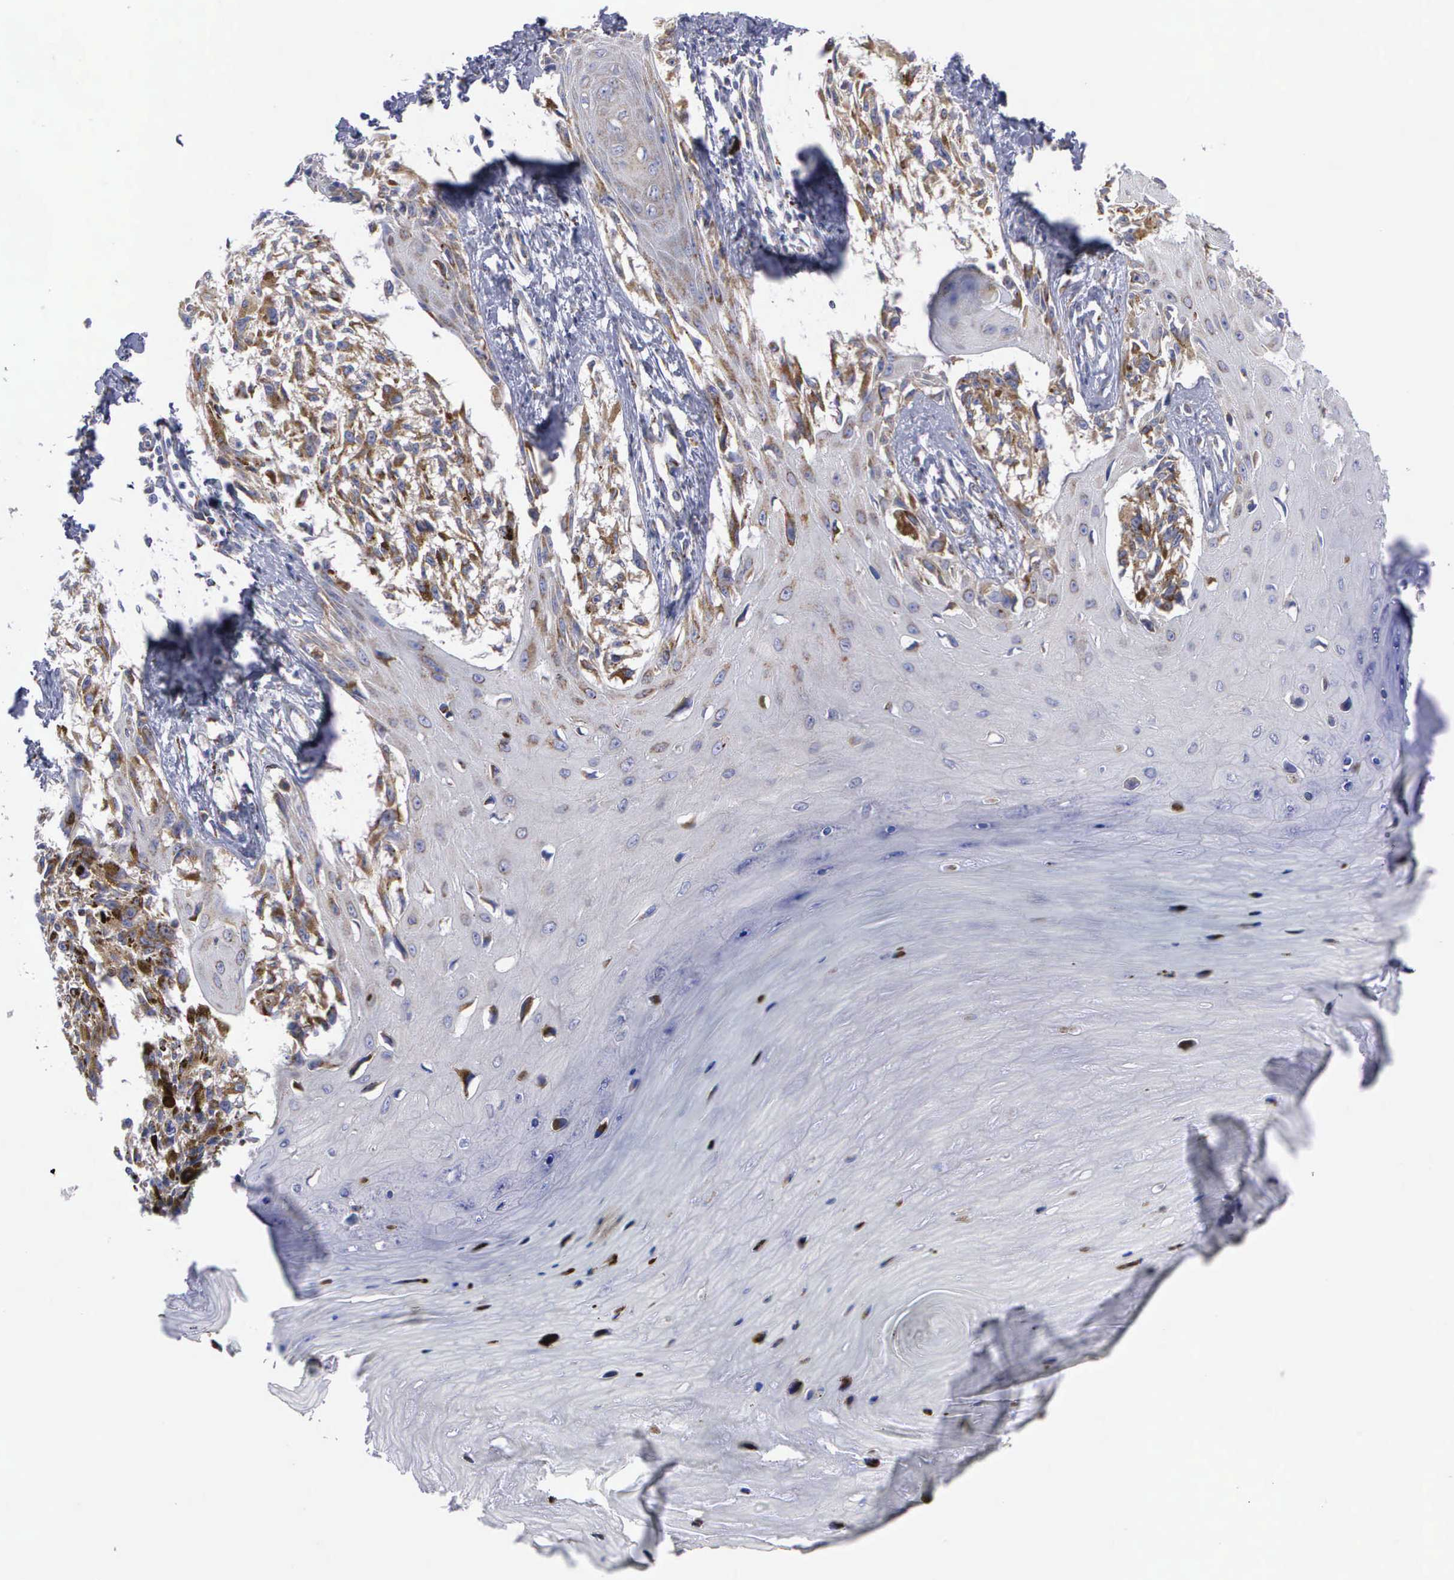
{"staining": {"intensity": "moderate", "quantity": ">75%", "location": "cytoplasmic/membranous"}, "tissue": "melanoma", "cell_type": "Tumor cells", "image_type": "cancer", "snomed": [{"axis": "morphology", "description": "Malignant melanoma, NOS"}, {"axis": "topography", "description": "Skin"}], "caption": "Human melanoma stained with a brown dye reveals moderate cytoplasmic/membranous positive staining in about >75% of tumor cells.", "gene": "APOOL", "patient": {"sex": "female", "age": 82}}